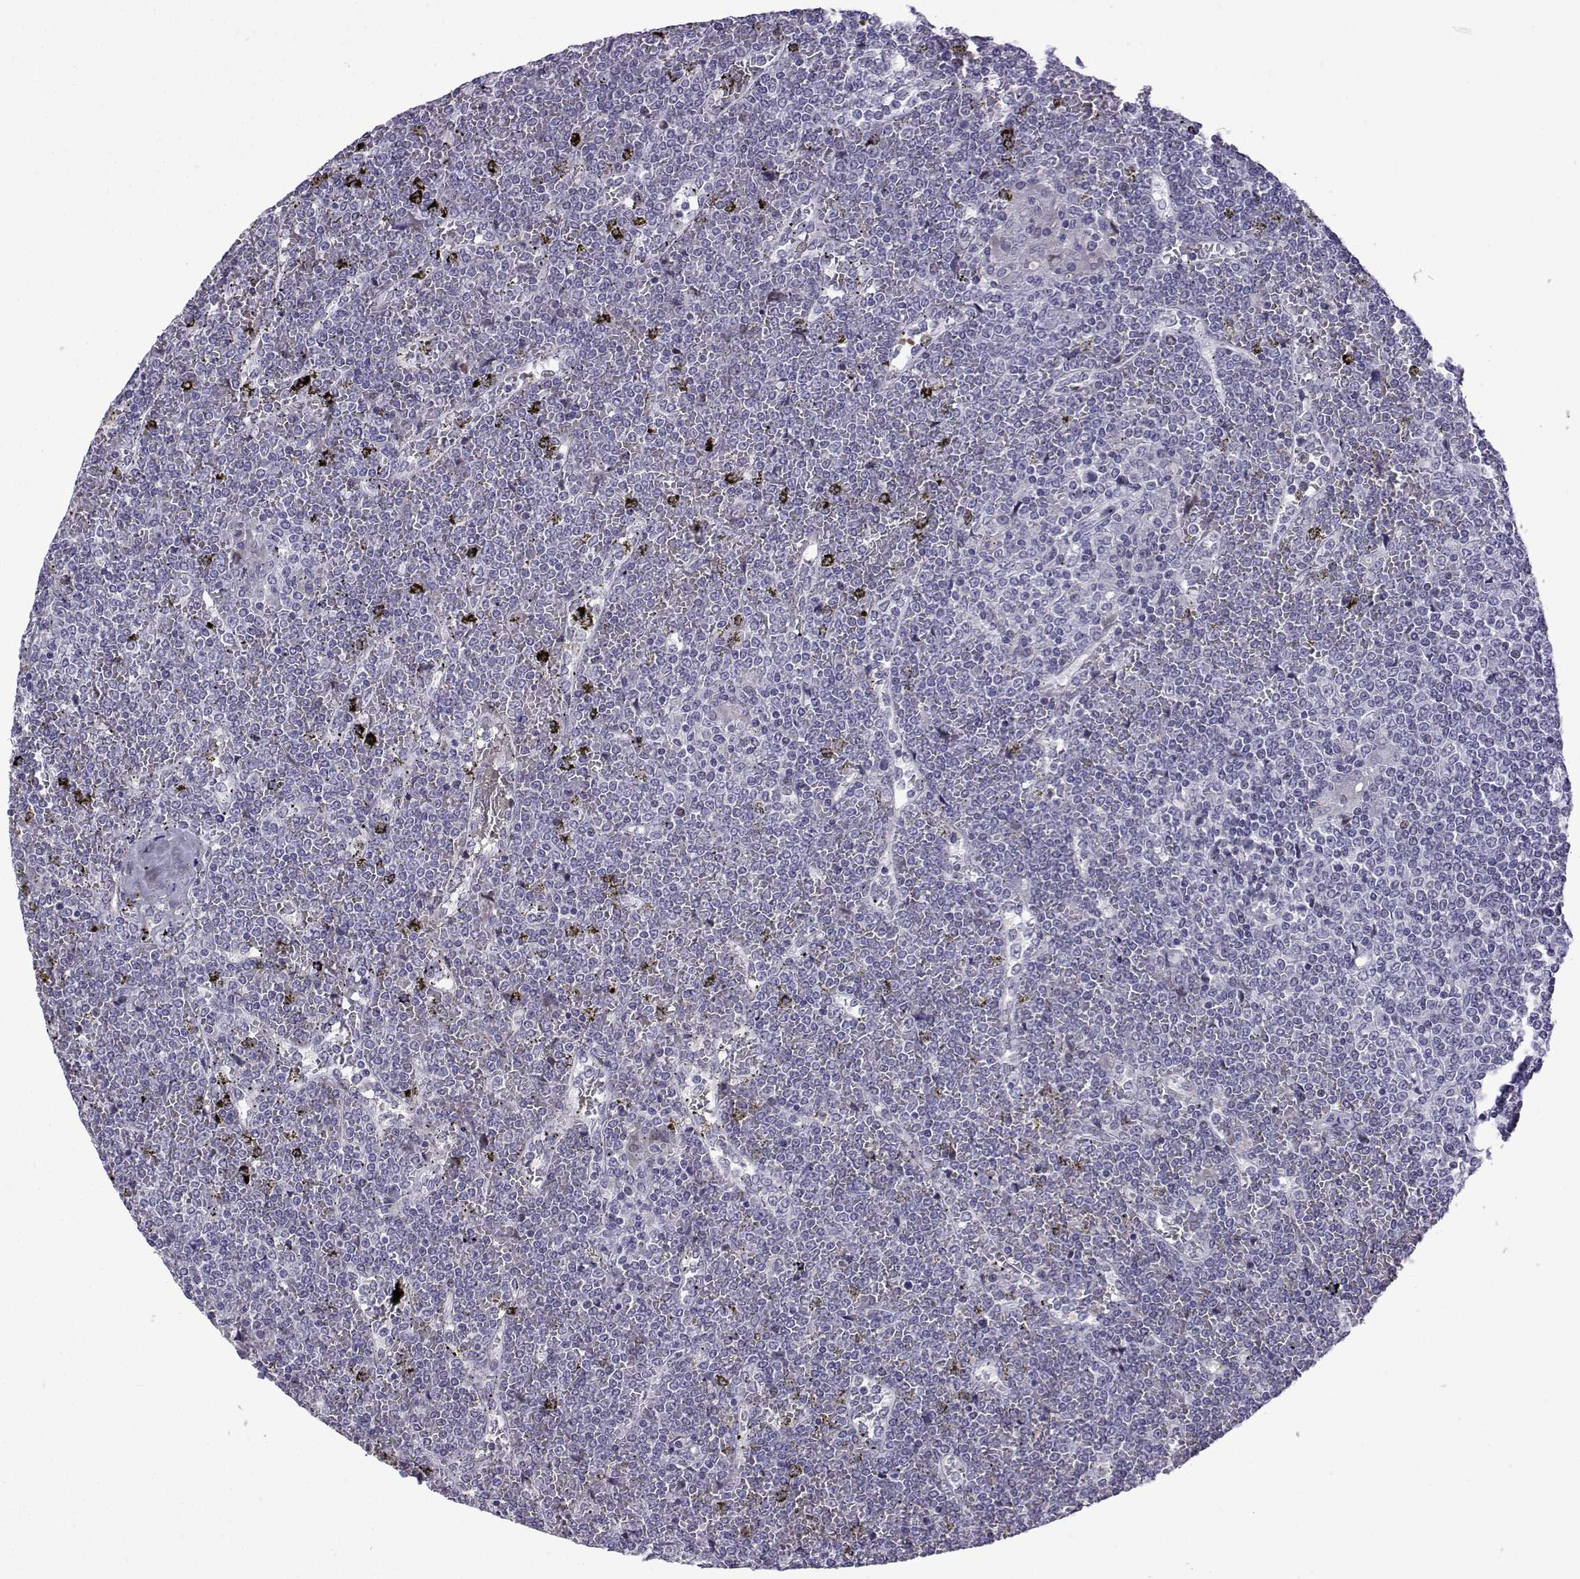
{"staining": {"intensity": "negative", "quantity": "none", "location": "none"}, "tissue": "lymphoma", "cell_type": "Tumor cells", "image_type": "cancer", "snomed": [{"axis": "morphology", "description": "Malignant lymphoma, non-Hodgkin's type, Low grade"}, {"axis": "topography", "description": "Spleen"}], "caption": "Immunohistochemical staining of lymphoma reveals no significant staining in tumor cells.", "gene": "CFAP70", "patient": {"sex": "female", "age": 19}}